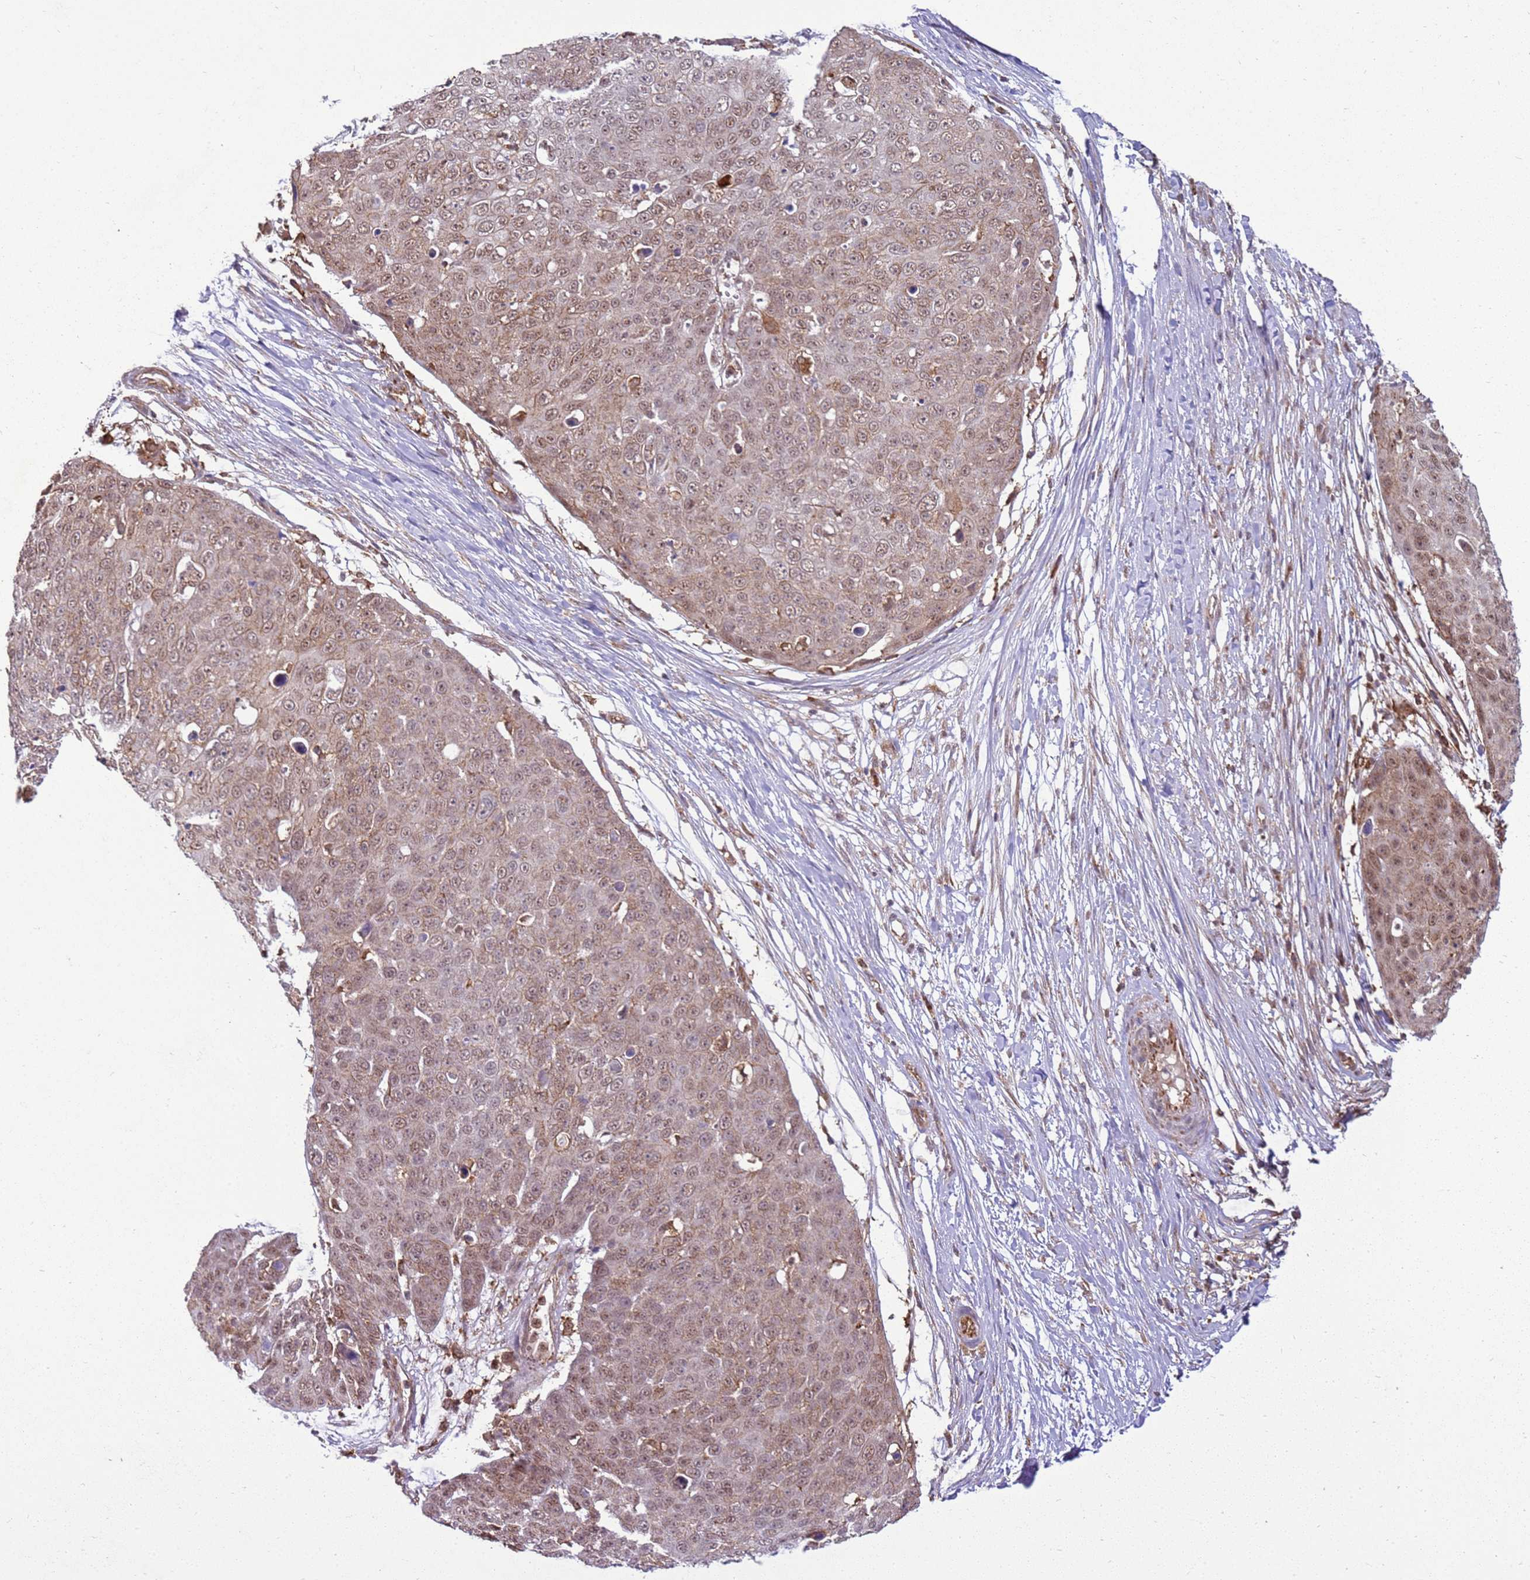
{"staining": {"intensity": "weak", "quantity": ">75%", "location": "cytoplasmic/membranous,nuclear"}, "tissue": "skin cancer", "cell_type": "Tumor cells", "image_type": "cancer", "snomed": [{"axis": "morphology", "description": "Squamous cell carcinoma, NOS"}, {"axis": "topography", "description": "Skin"}], "caption": "An IHC image of tumor tissue is shown. Protein staining in brown labels weak cytoplasmic/membranous and nuclear positivity in skin cancer within tumor cells.", "gene": "GABRE", "patient": {"sex": "male", "age": 71}}